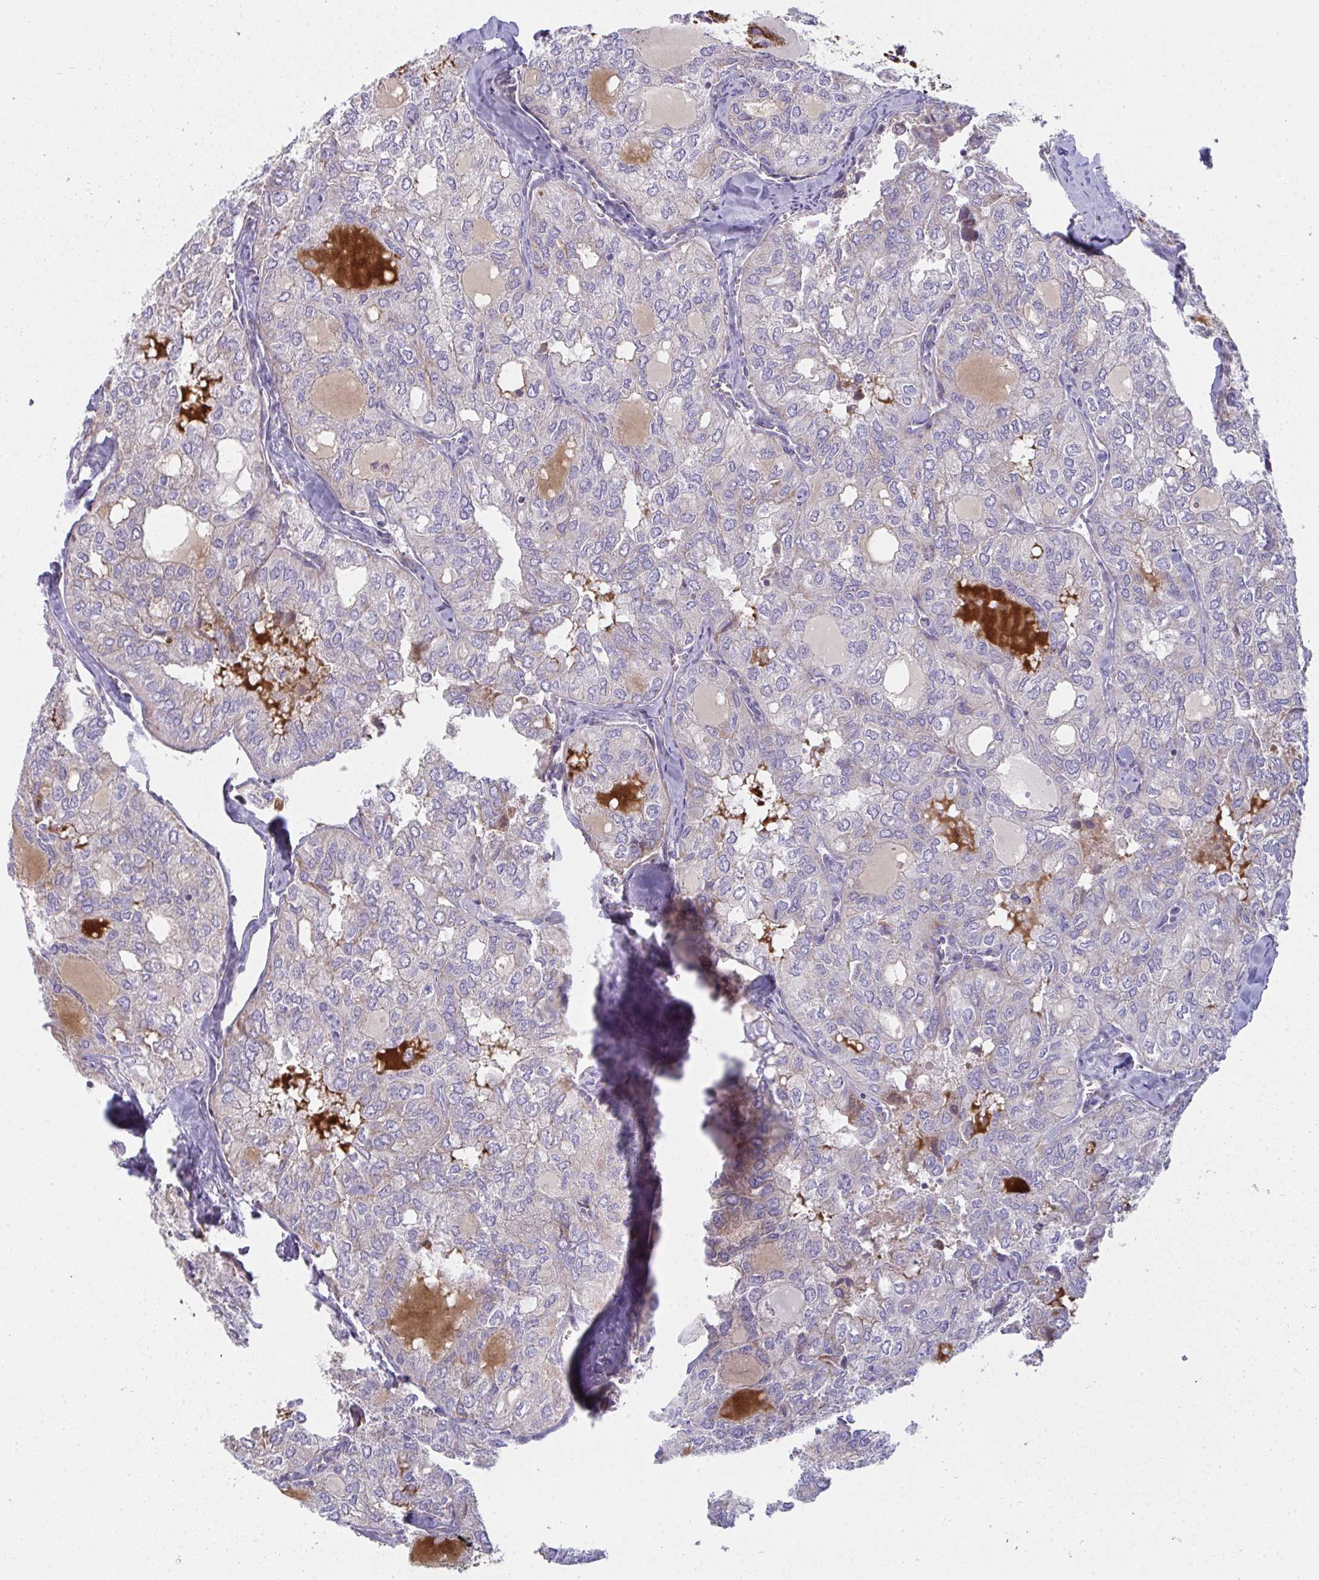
{"staining": {"intensity": "negative", "quantity": "none", "location": "none"}, "tissue": "thyroid cancer", "cell_type": "Tumor cells", "image_type": "cancer", "snomed": [{"axis": "morphology", "description": "Follicular adenoma carcinoma, NOS"}, {"axis": "topography", "description": "Thyroid gland"}], "caption": "DAB immunohistochemical staining of human thyroid follicular adenoma carcinoma shows no significant expression in tumor cells.", "gene": "FAHD1", "patient": {"sex": "male", "age": 75}}